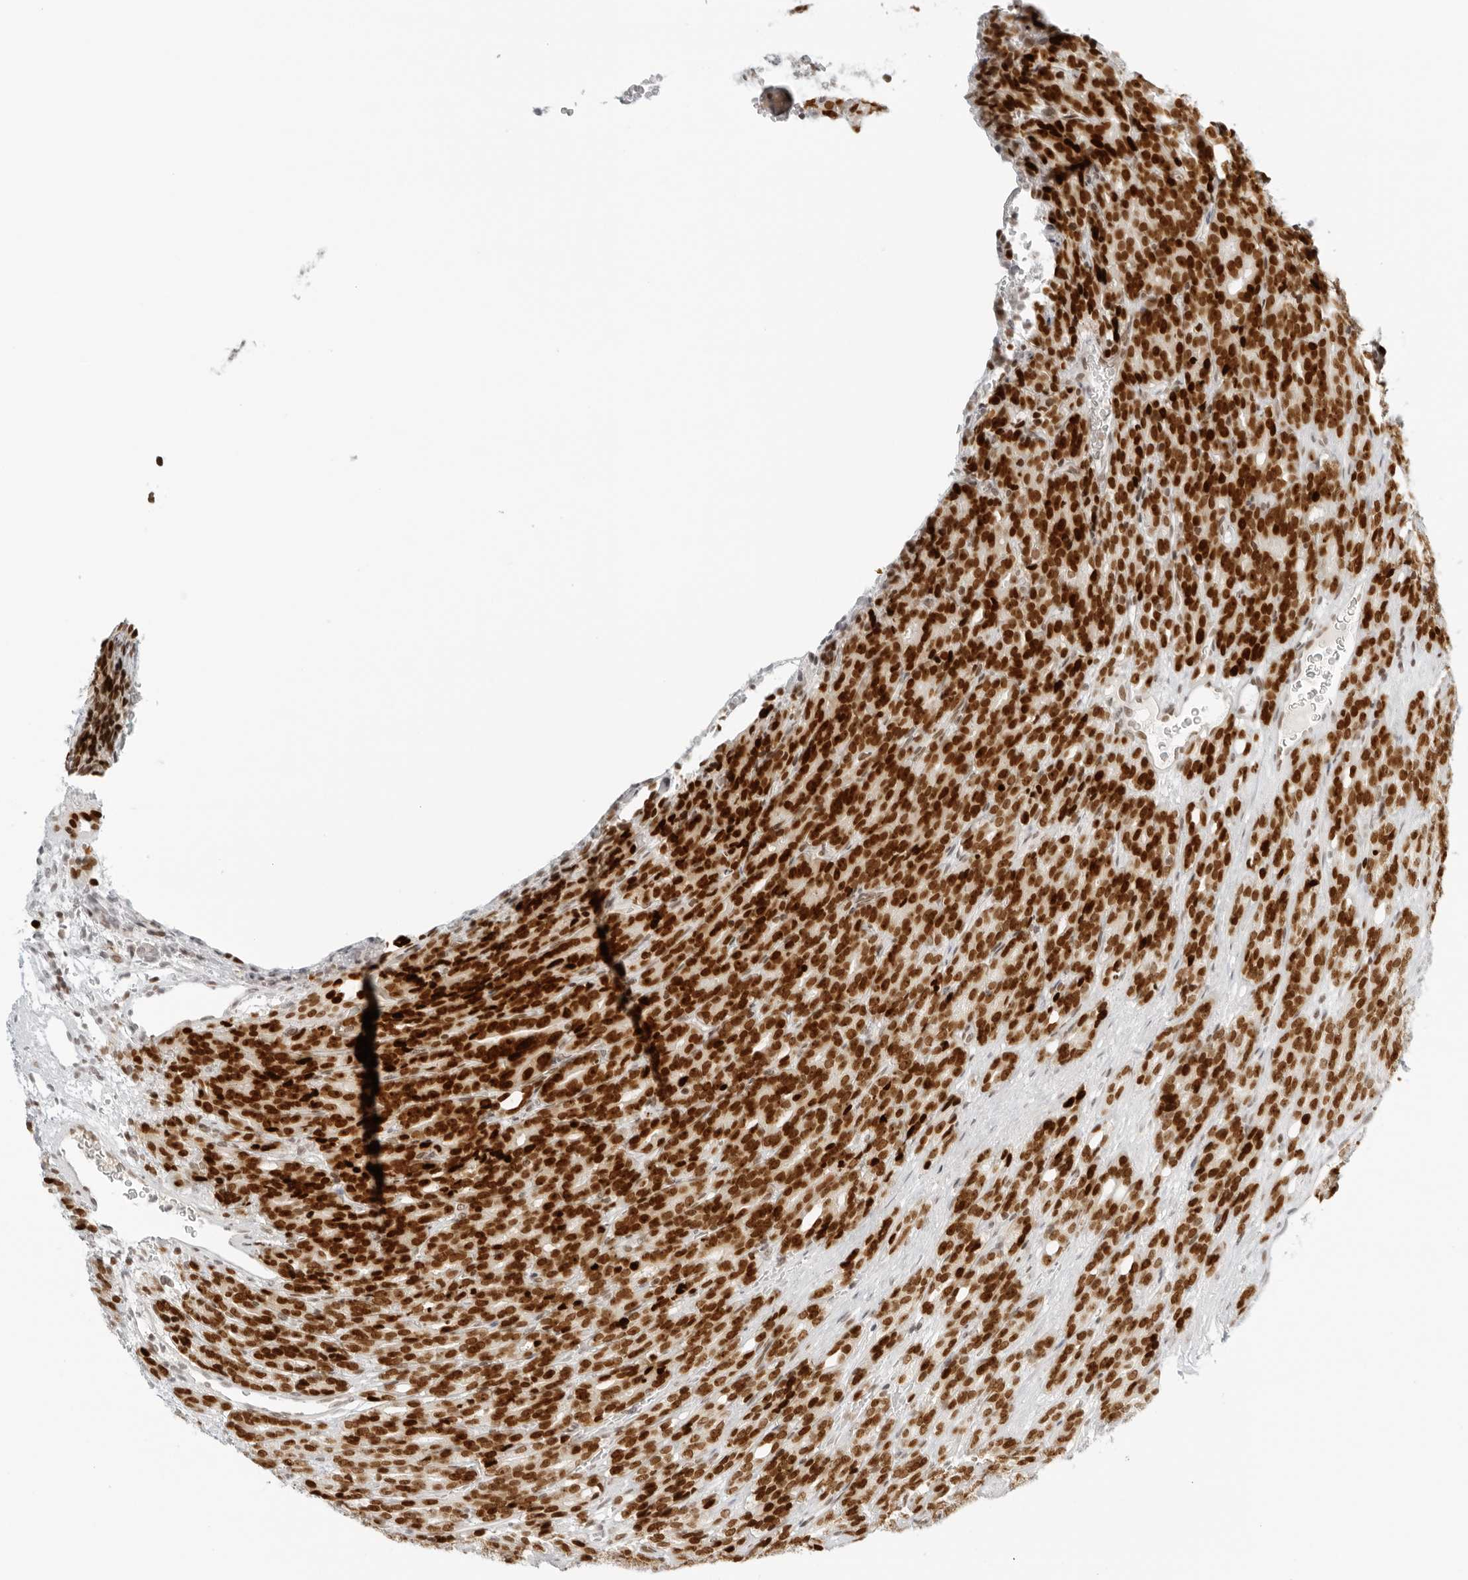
{"staining": {"intensity": "strong", "quantity": ">75%", "location": "nuclear"}, "tissue": "prostate cancer", "cell_type": "Tumor cells", "image_type": "cancer", "snomed": [{"axis": "morphology", "description": "Adenocarcinoma, High grade"}, {"axis": "topography", "description": "Prostate"}], "caption": "Tumor cells exhibit strong nuclear staining in about >75% of cells in high-grade adenocarcinoma (prostate).", "gene": "RCC1", "patient": {"sex": "male", "age": 62}}